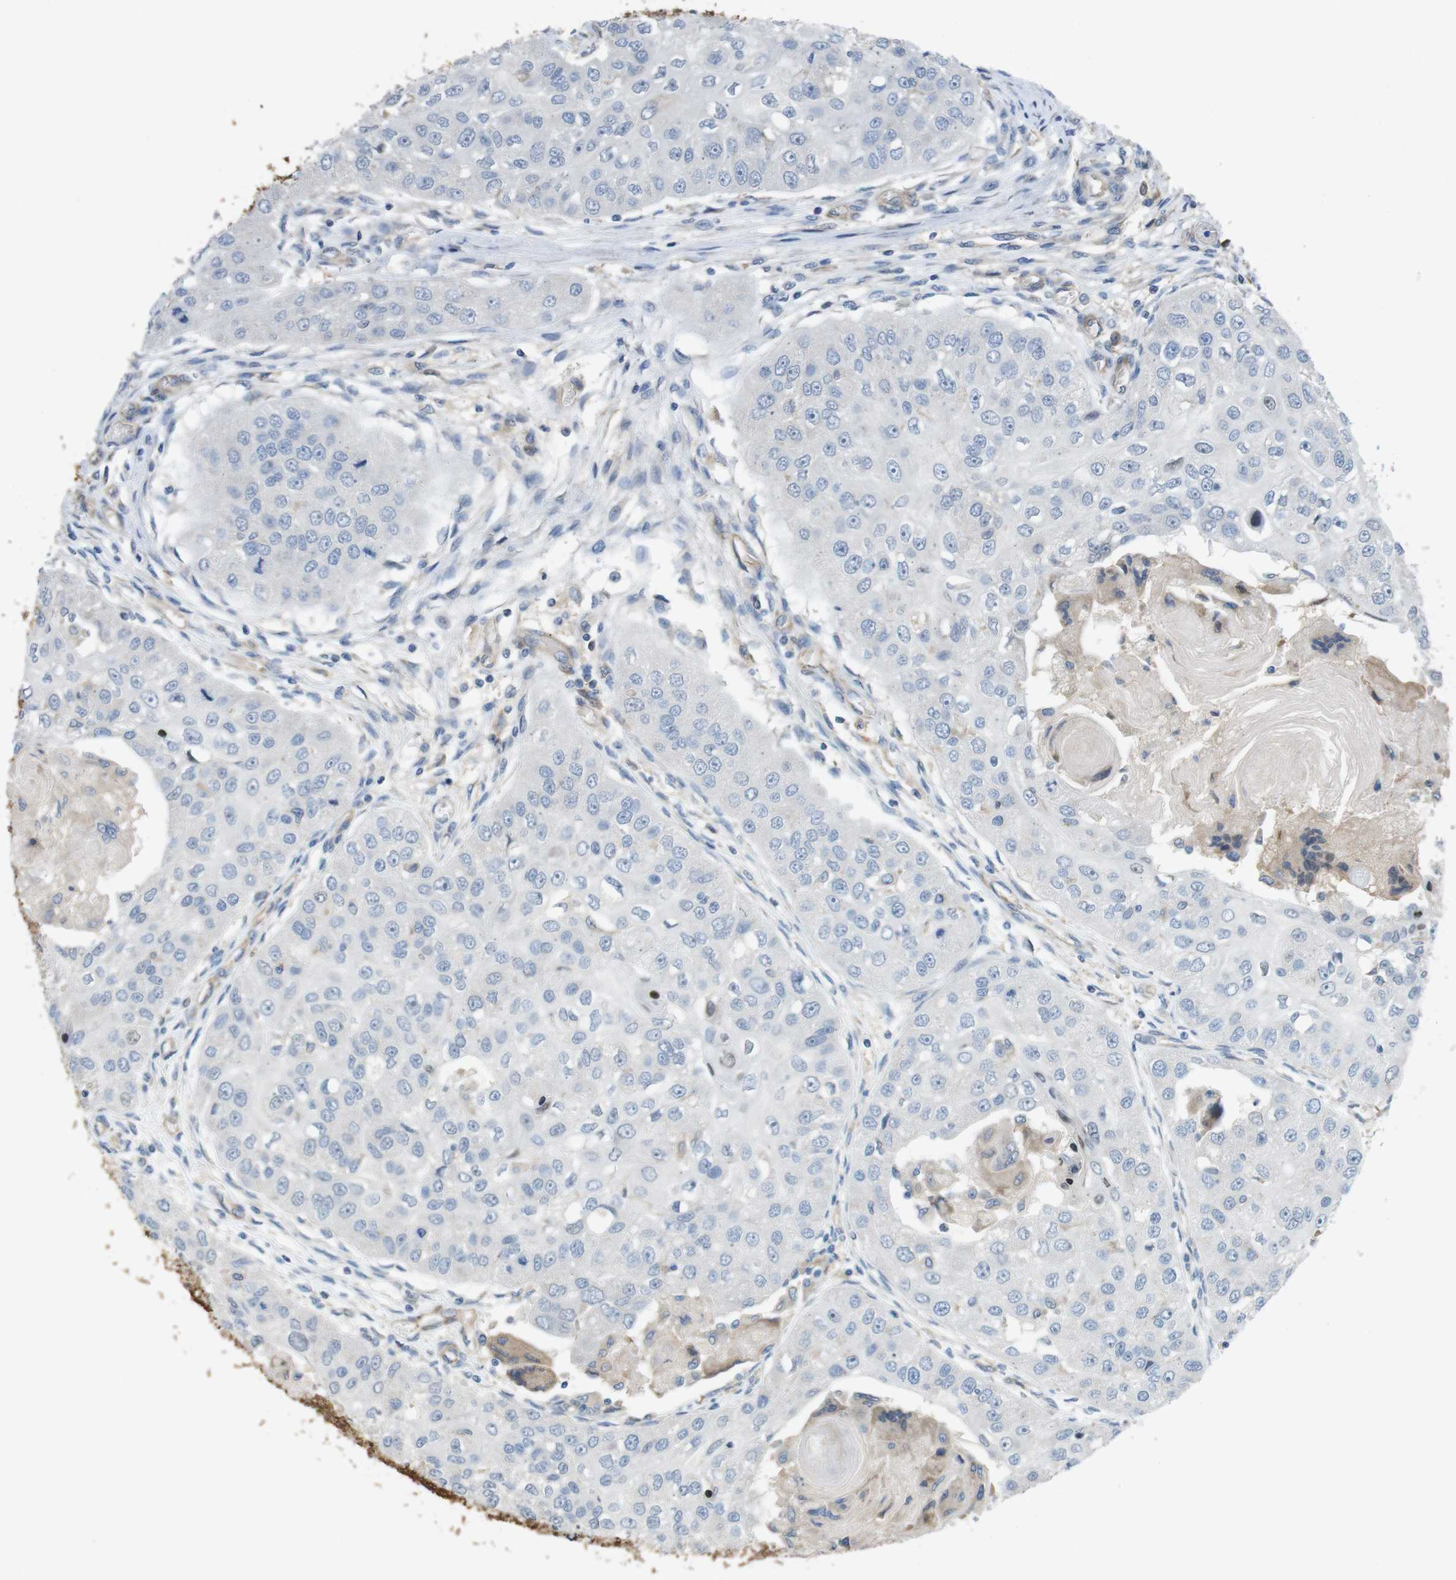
{"staining": {"intensity": "negative", "quantity": "none", "location": "none"}, "tissue": "head and neck cancer", "cell_type": "Tumor cells", "image_type": "cancer", "snomed": [{"axis": "morphology", "description": "Normal tissue, NOS"}, {"axis": "morphology", "description": "Squamous cell carcinoma, NOS"}, {"axis": "topography", "description": "Skeletal muscle"}, {"axis": "topography", "description": "Head-Neck"}], "caption": "There is no significant positivity in tumor cells of head and neck cancer (squamous cell carcinoma).", "gene": "PCDH10", "patient": {"sex": "male", "age": 51}}